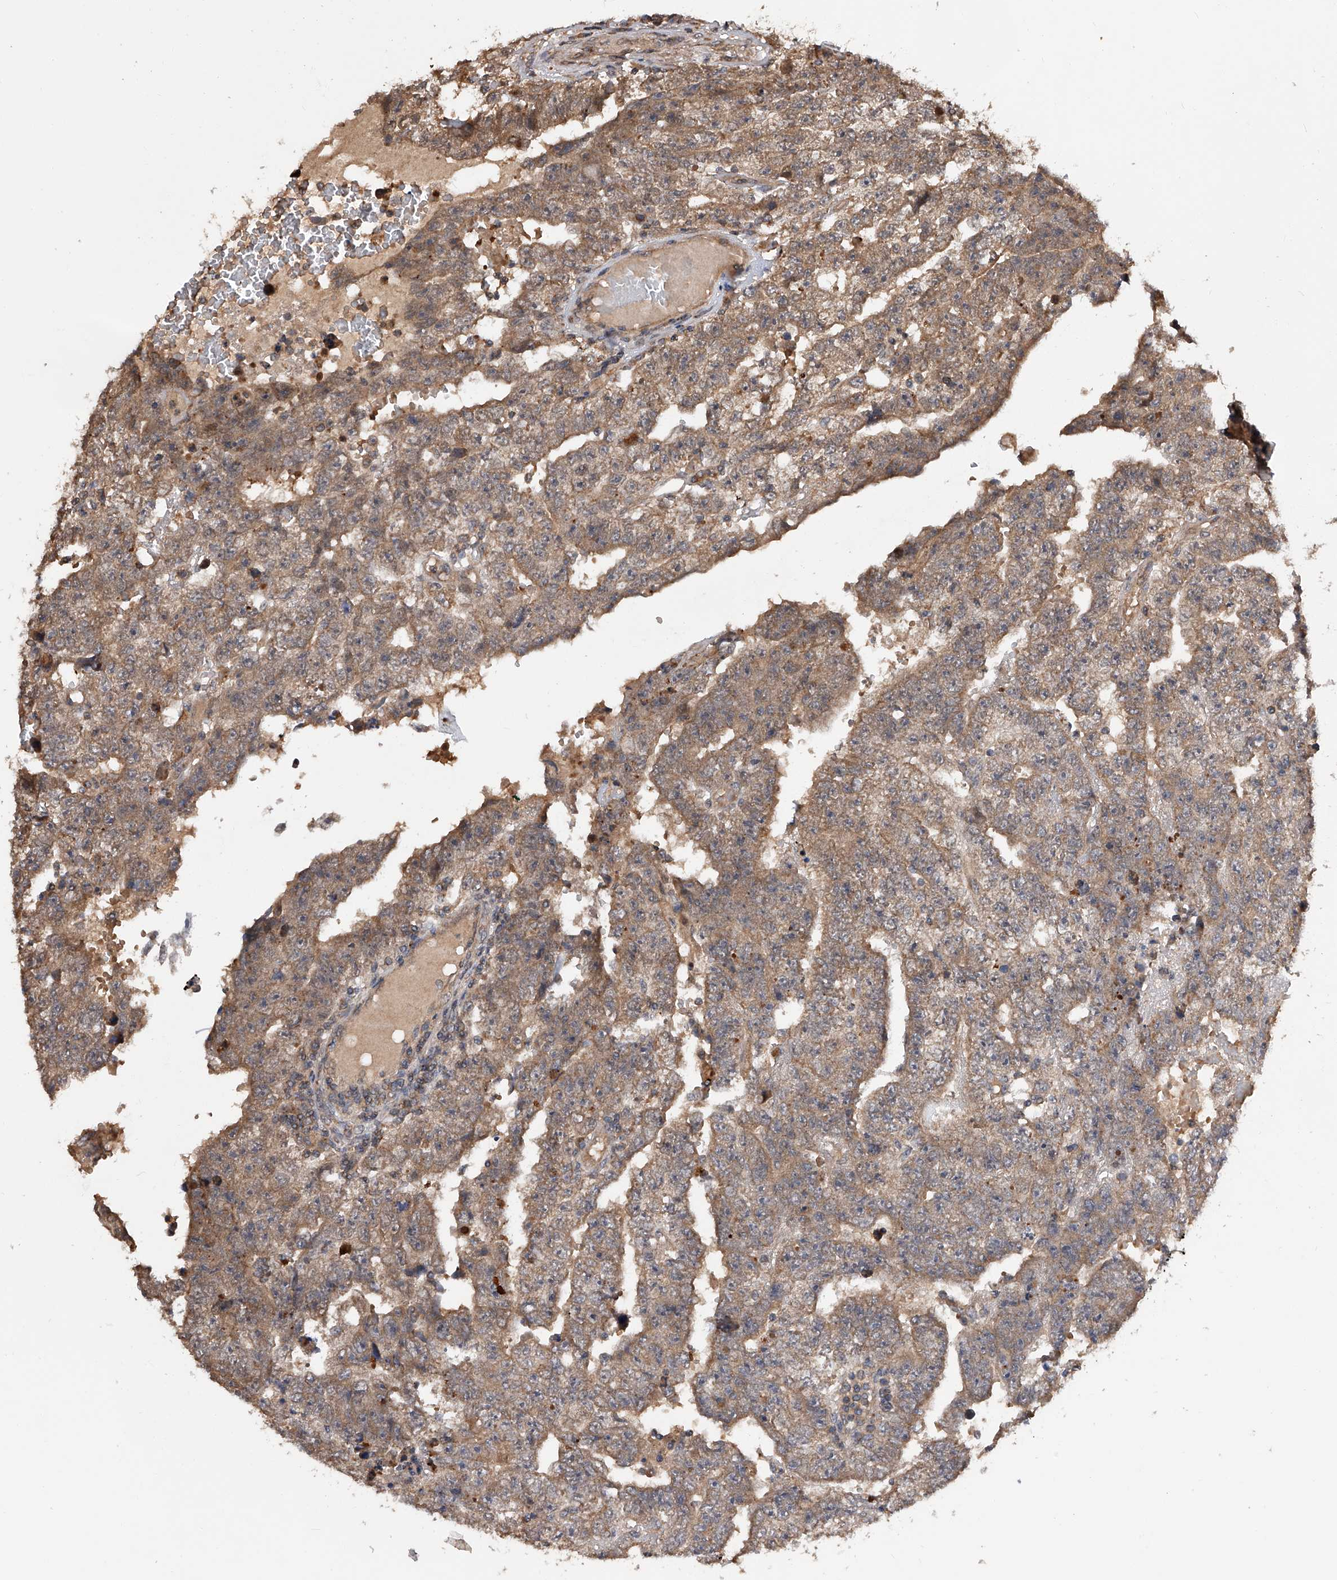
{"staining": {"intensity": "moderate", "quantity": ">75%", "location": "cytoplasmic/membranous"}, "tissue": "testis cancer", "cell_type": "Tumor cells", "image_type": "cancer", "snomed": [{"axis": "morphology", "description": "Carcinoma, Embryonal, NOS"}, {"axis": "topography", "description": "Testis"}], "caption": "Brown immunohistochemical staining in human embryonal carcinoma (testis) displays moderate cytoplasmic/membranous positivity in approximately >75% of tumor cells. (DAB = brown stain, brightfield microscopy at high magnification).", "gene": "GMDS", "patient": {"sex": "male", "age": 25}}